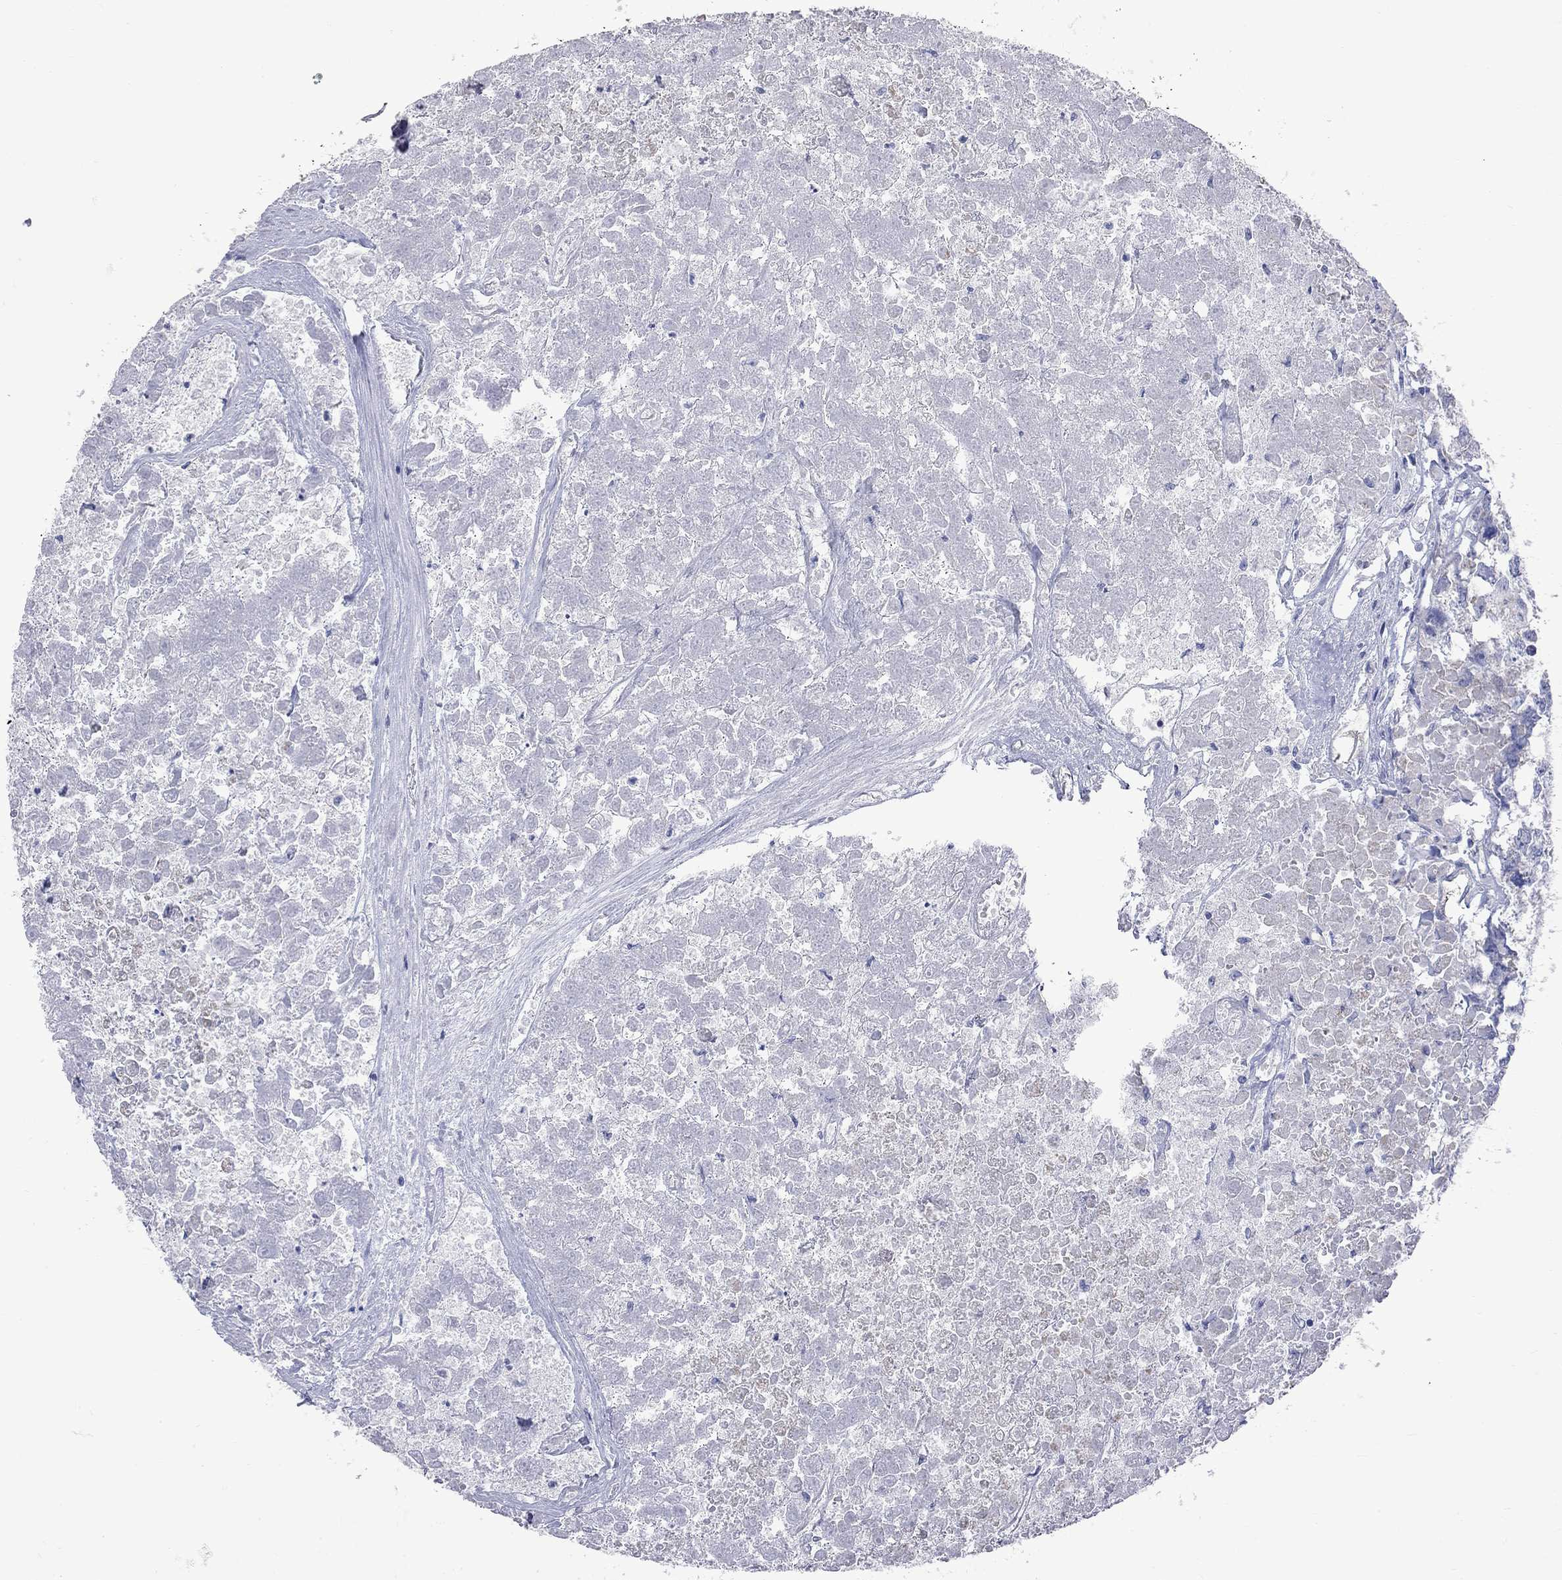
{"staining": {"intensity": "negative", "quantity": "none", "location": "none"}, "tissue": "testis cancer", "cell_type": "Tumor cells", "image_type": "cancer", "snomed": [{"axis": "morphology", "description": "Carcinoma, Embryonal, NOS"}, {"axis": "morphology", "description": "Teratoma, malignant, NOS"}, {"axis": "topography", "description": "Testis"}], "caption": "The immunohistochemistry (IHC) photomicrograph has no significant staining in tumor cells of testis cancer (teratoma (malignant)) tissue. The staining is performed using DAB brown chromogen with nuclei counter-stained in using hematoxylin.", "gene": "KCND2", "patient": {"sex": "male", "age": 44}}